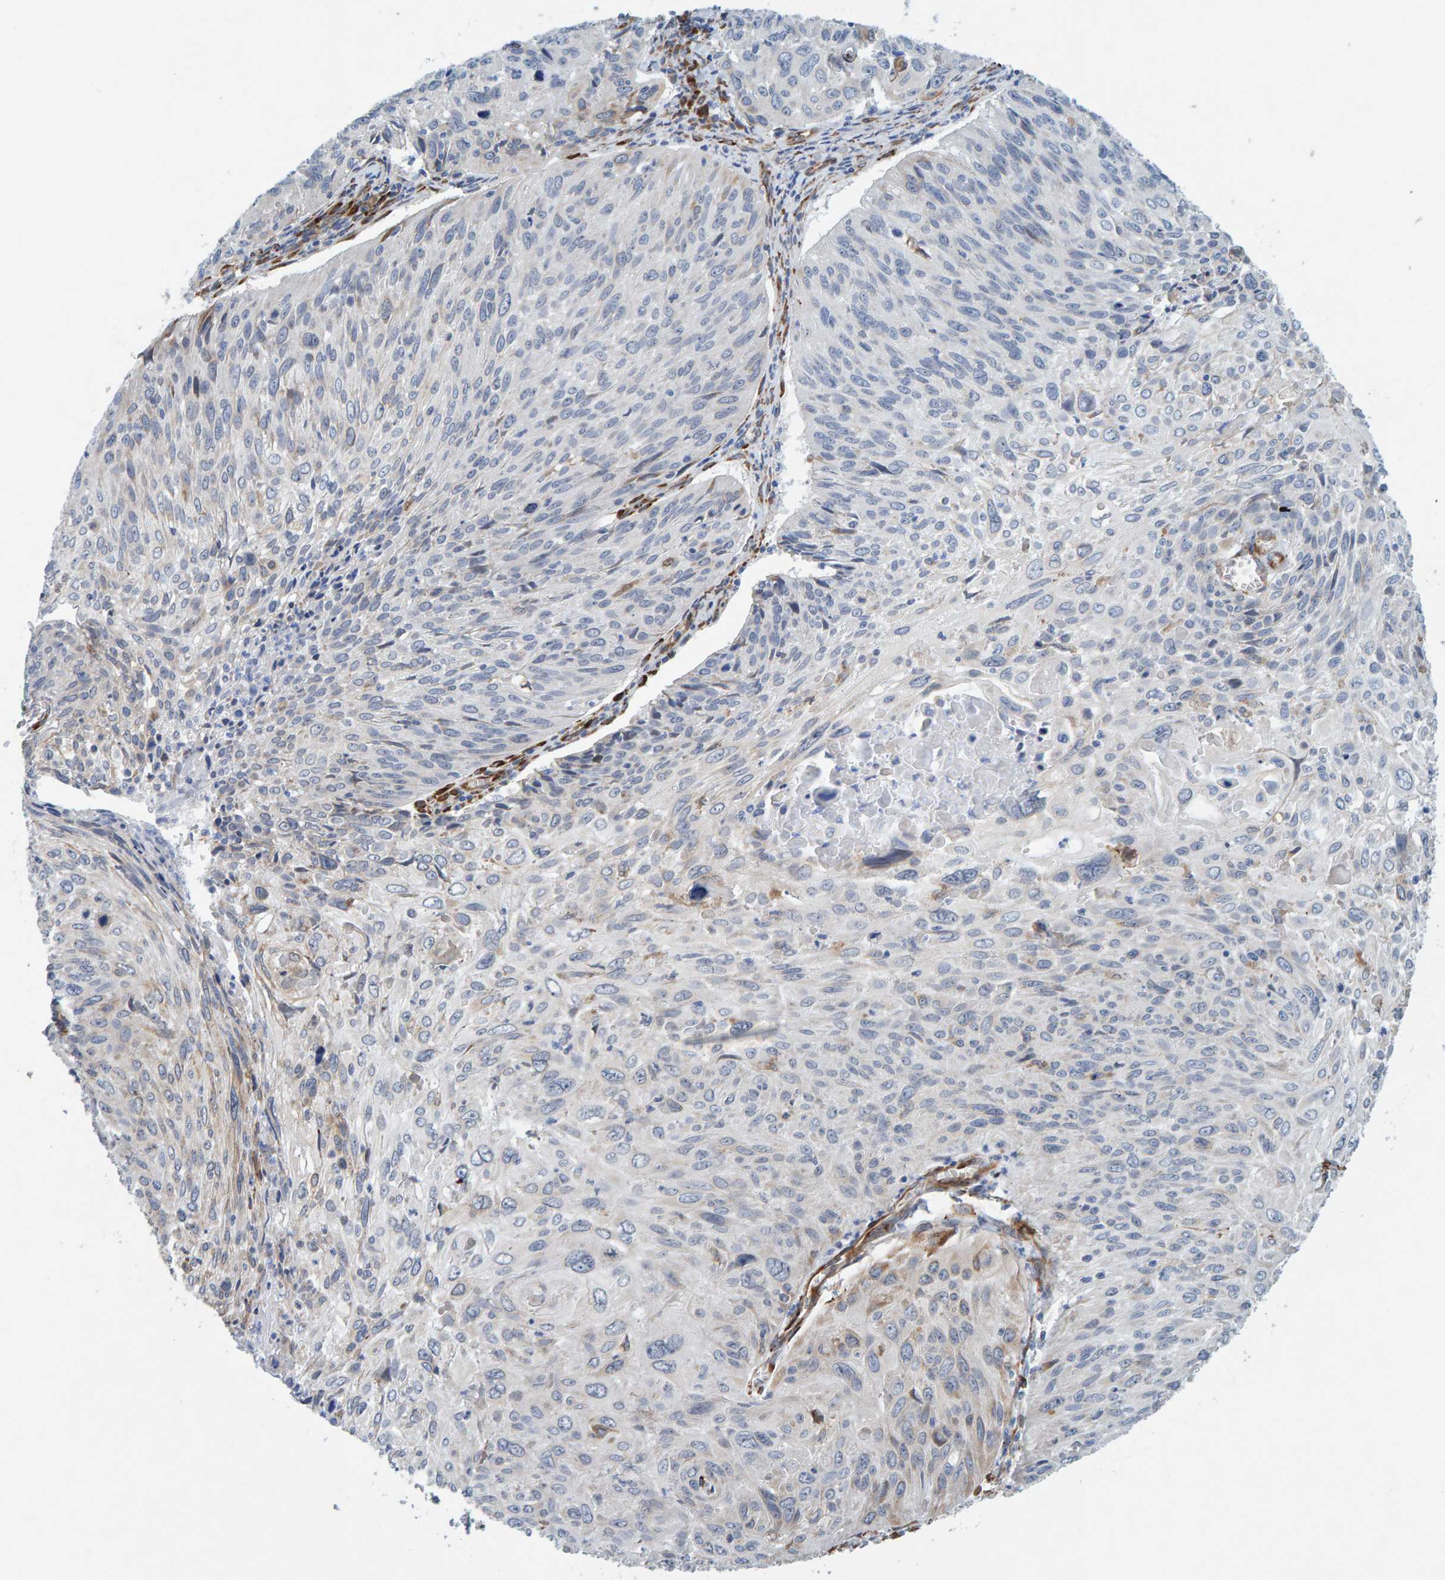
{"staining": {"intensity": "weak", "quantity": "<25%", "location": "cytoplasmic/membranous"}, "tissue": "cervical cancer", "cell_type": "Tumor cells", "image_type": "cancer", "snomed": [{"axis": "morphology", "description": "Squamous cell carcinoma, NOS"}, {"axis": "topography", "description": "Cervix"}], "caption": "Squamous cell carcinoma (cervical) was stained to show a protein in brown. There is no significant staining in tumor cells.", "gene": "MMP16", "patient": {"sex": "female", "age": 51}}